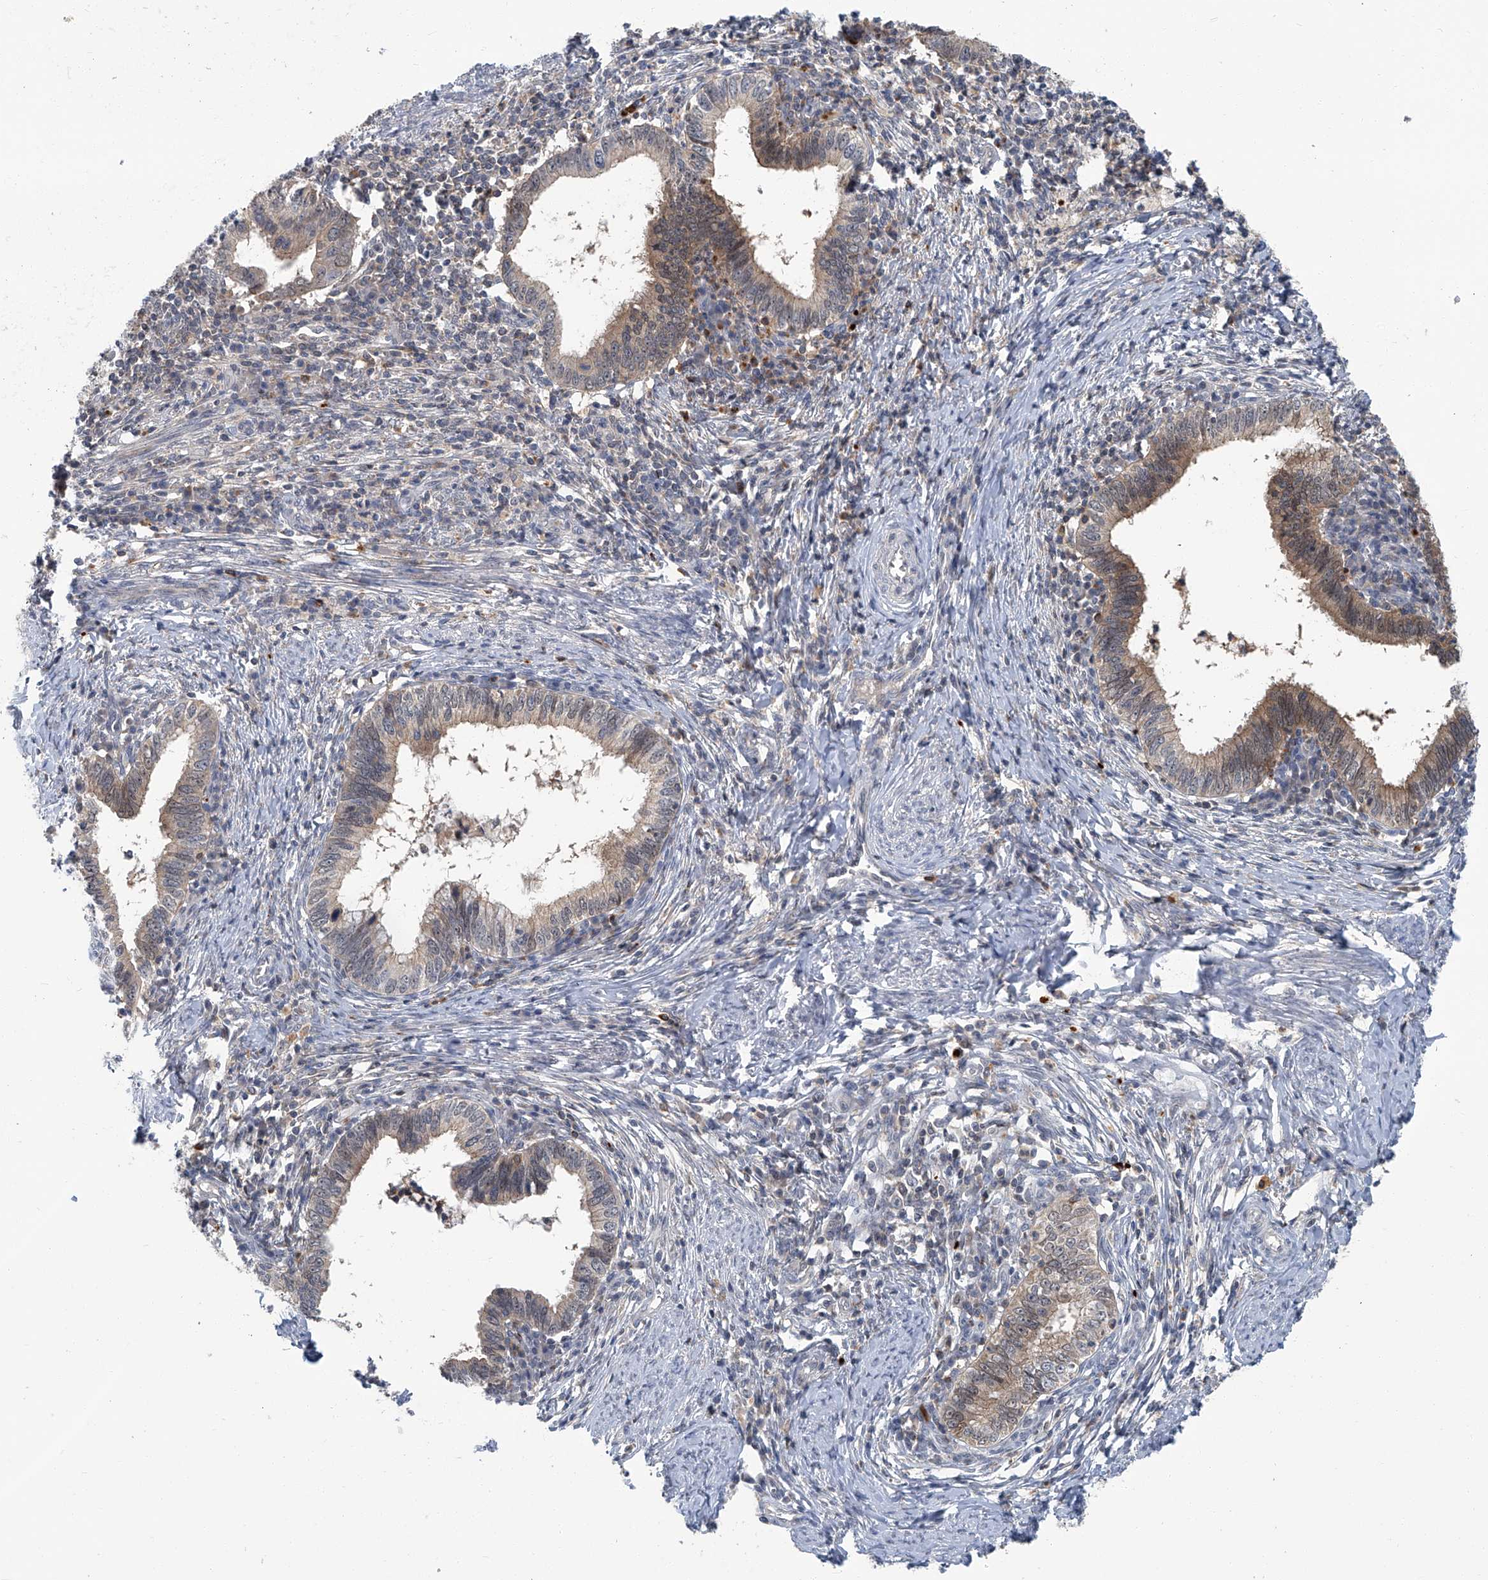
{"staining": {"intensity": "moderate", "quantity": "25%-75%", "location": "cytoplasmic/membranous"}, "tissue": "cervical cancer", "cell_type": "Tumor cells", "image_type": "cancer", "snomed": [{"axis": "morphology", "description": "Adenocarcinoma, NOS"}, {"axis": "topography", "description": "Cervix"}], "caption": "Immunohistochemistry (IHC) micrograph of cervical cancer (adenocarcinoma) stained for a protein (brown), which displays medium levels of moderate cytoplasmic/membranous staining in about 25%-75% of tumor cells.", "gene": "AKNAD1", "patient": {"sex": "female", "age": 36}}